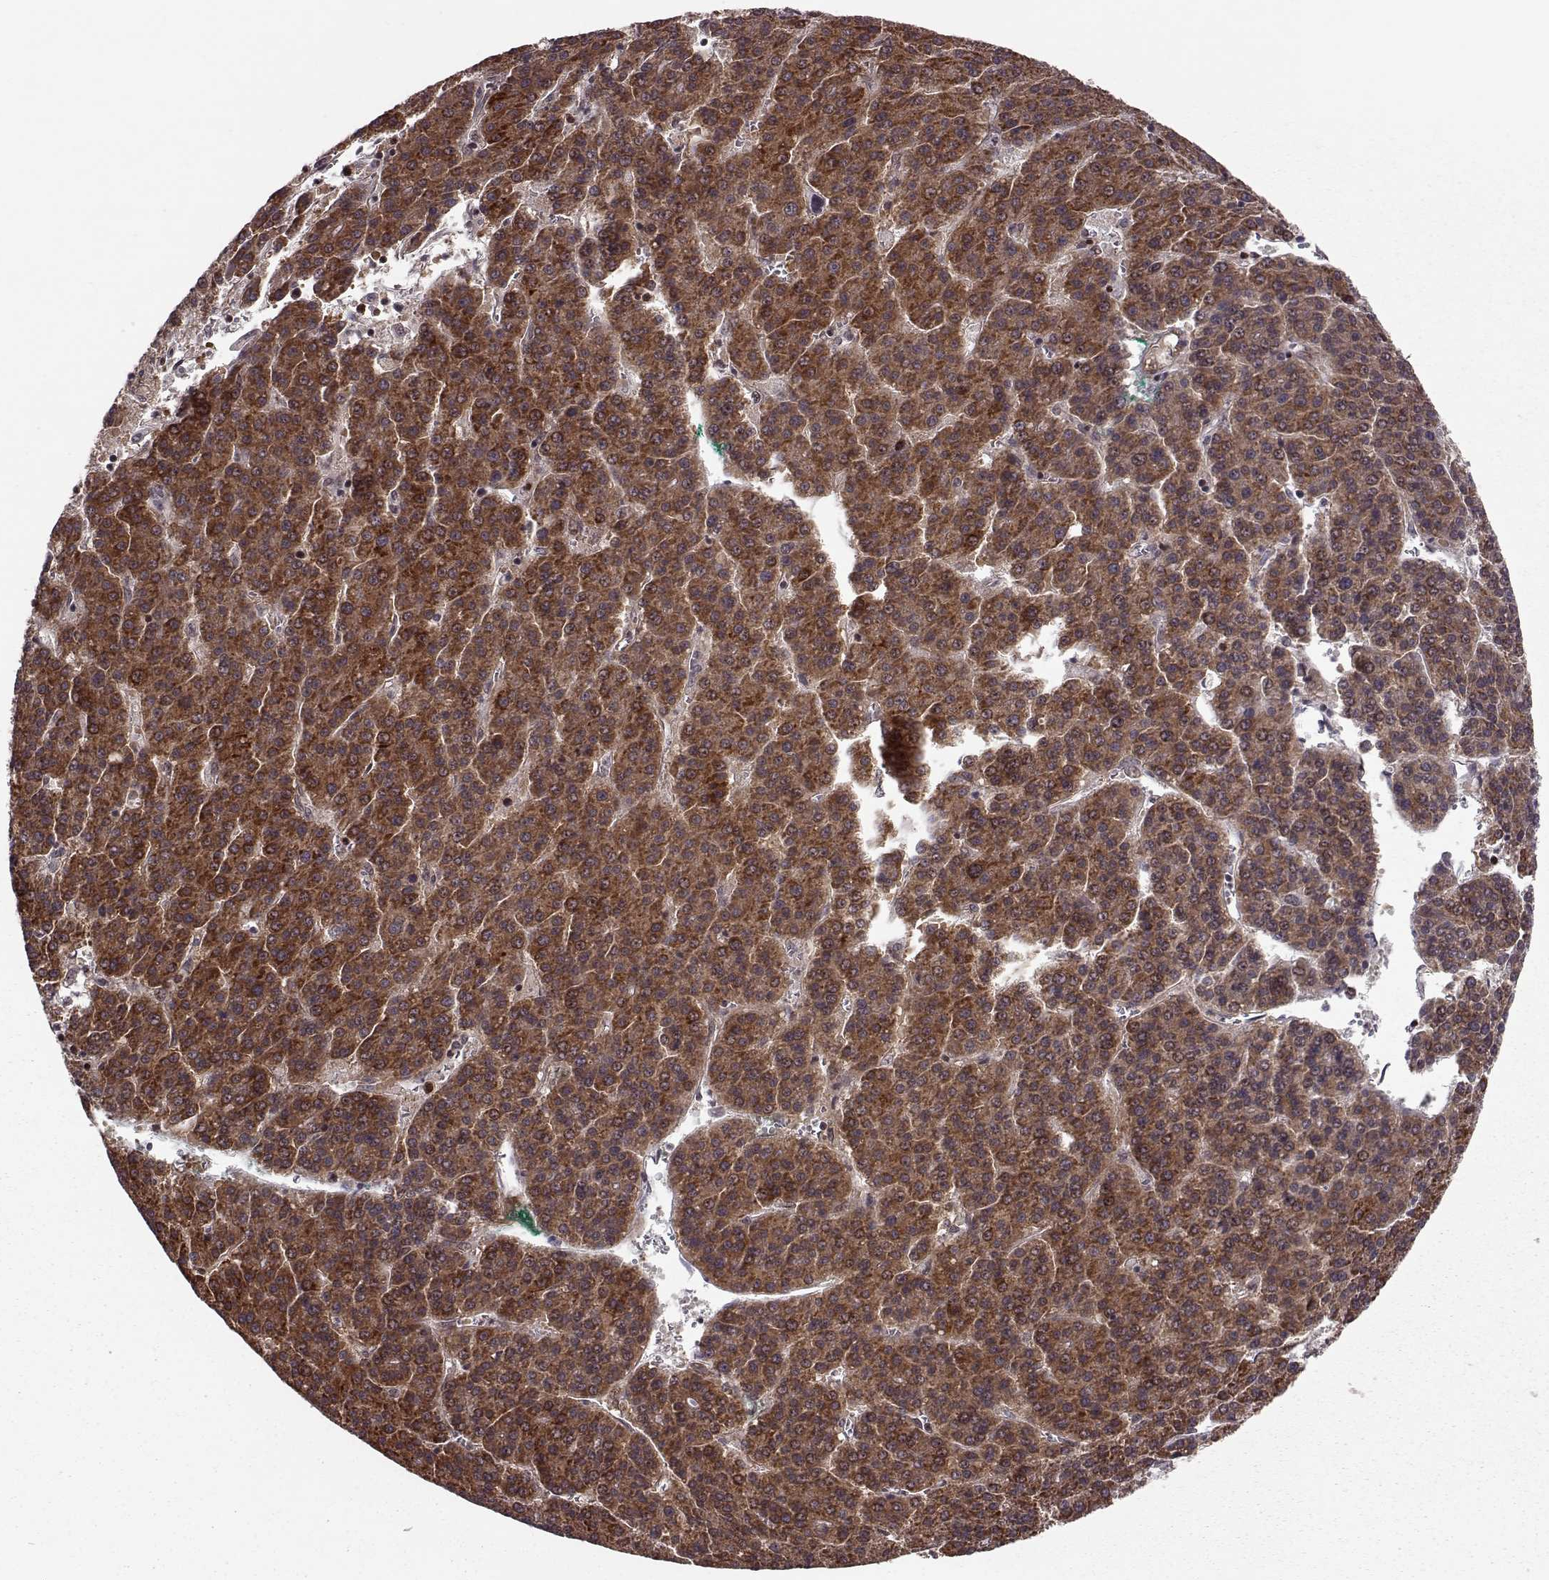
{"staining": {"intensity": "strong", "quantity": ">75%", "location": "cytoplasmic/membranous"}, "tissue": "liver cancer", "cell_type": "Tumor cells", "image_type": "cancer", "snomed": [{"axis": "morphology", "description": "Carcinoma, Hepatocellular, NOS"}, {"axis": "topography", "description": "Liver"}], "caption": "The histopathology image exhibits a brown stain indicating the presence of a protein in the cytoplasmic/membranous of tumor cells in hepatocellular carcinoma (liver).", "gene": "ELOVL5", "patient": {"sex": "female", "age": 58}}